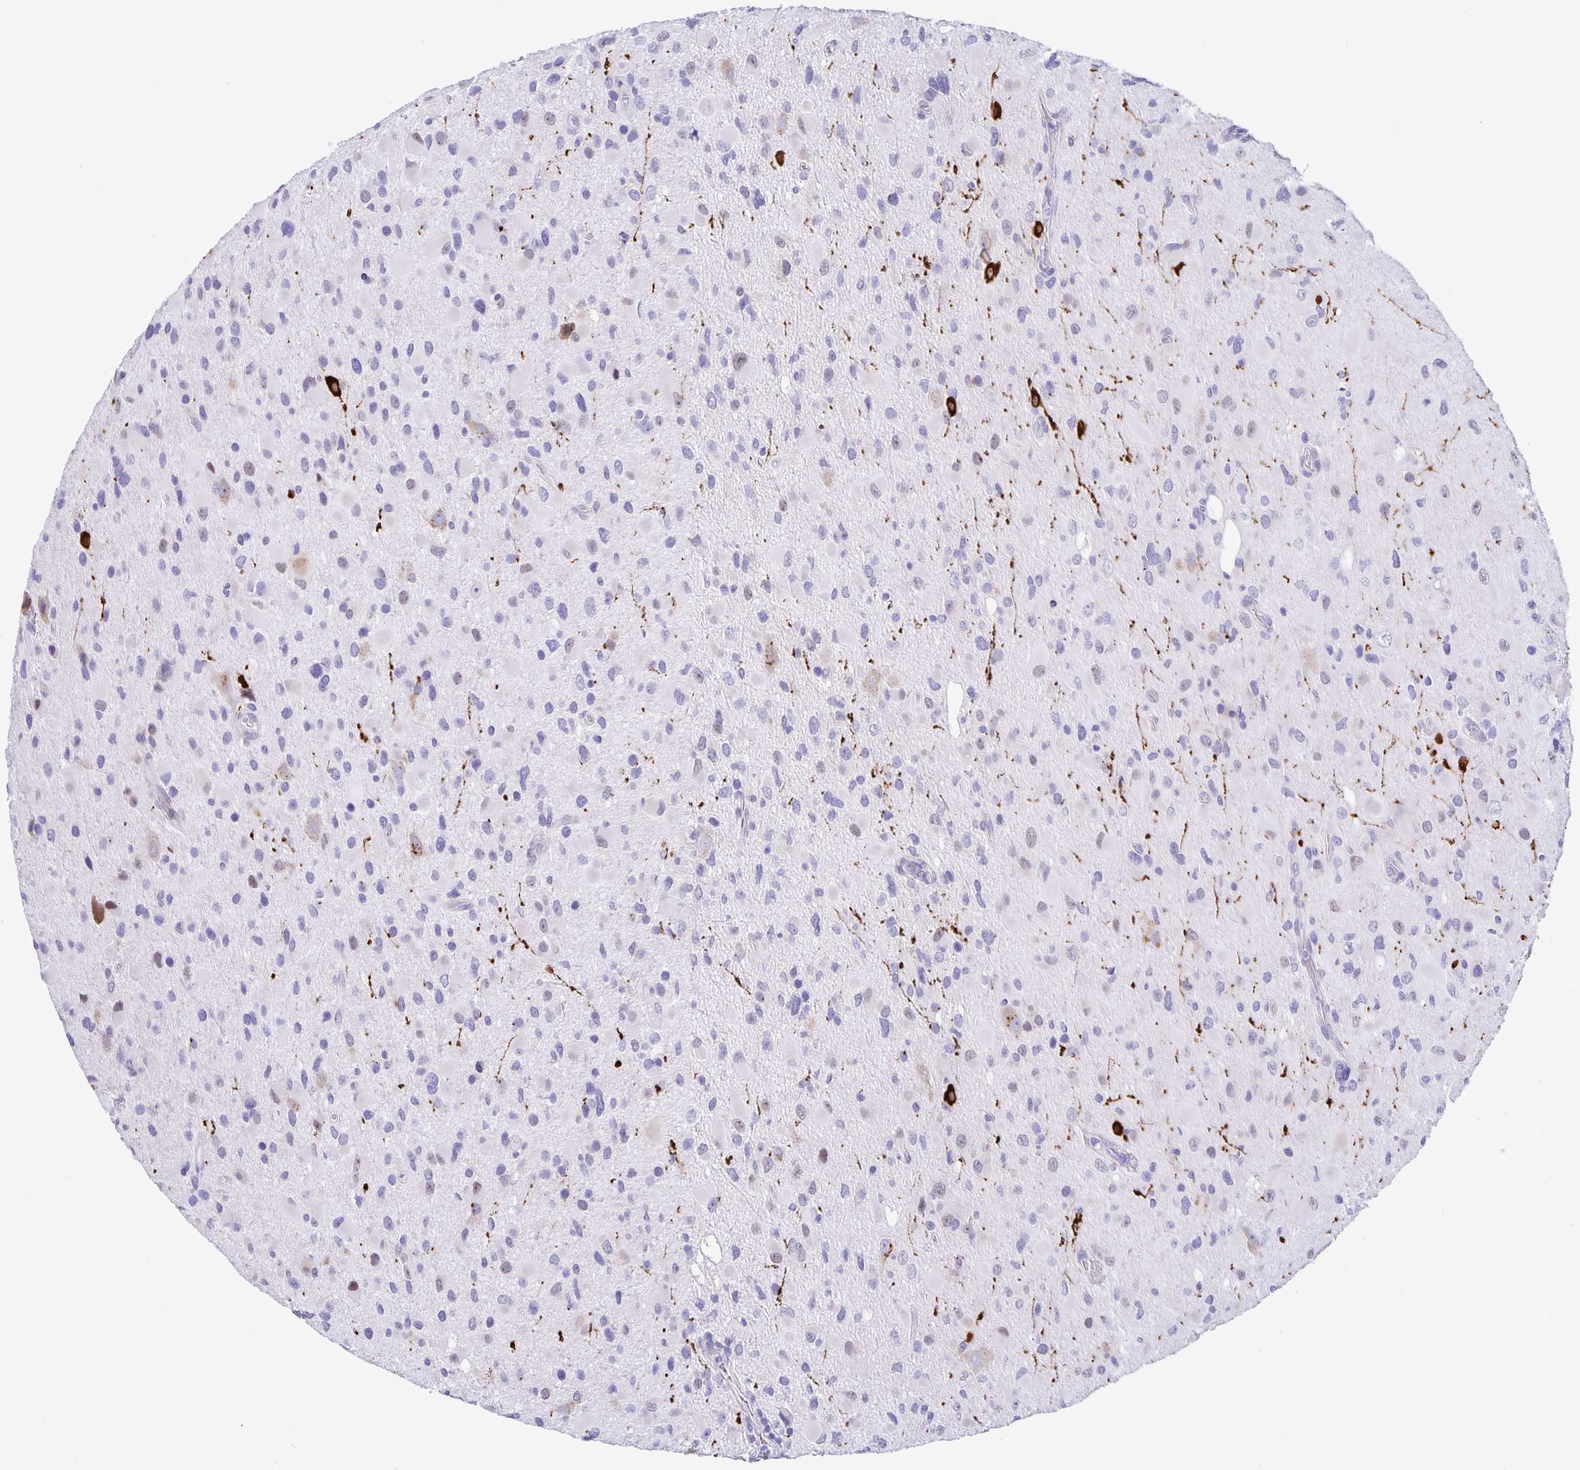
{"staining": {"intensity": "negative", "quantity": "none", "location": "none"}, "tissue": "glioma", "cell_type": "Tumor cells", "image_type": "cancer", "snomed": [{"axis": "morphology", "description": "Glioma, malignant, Low grade"}, {"axis": "topography", "description": "Brain"}], "caption": "Human glioma stained for a protein using IHC shows no positivity in tumor cells.", "gene": "ERMN", "patient": {"sex": "female", "age": 32}}